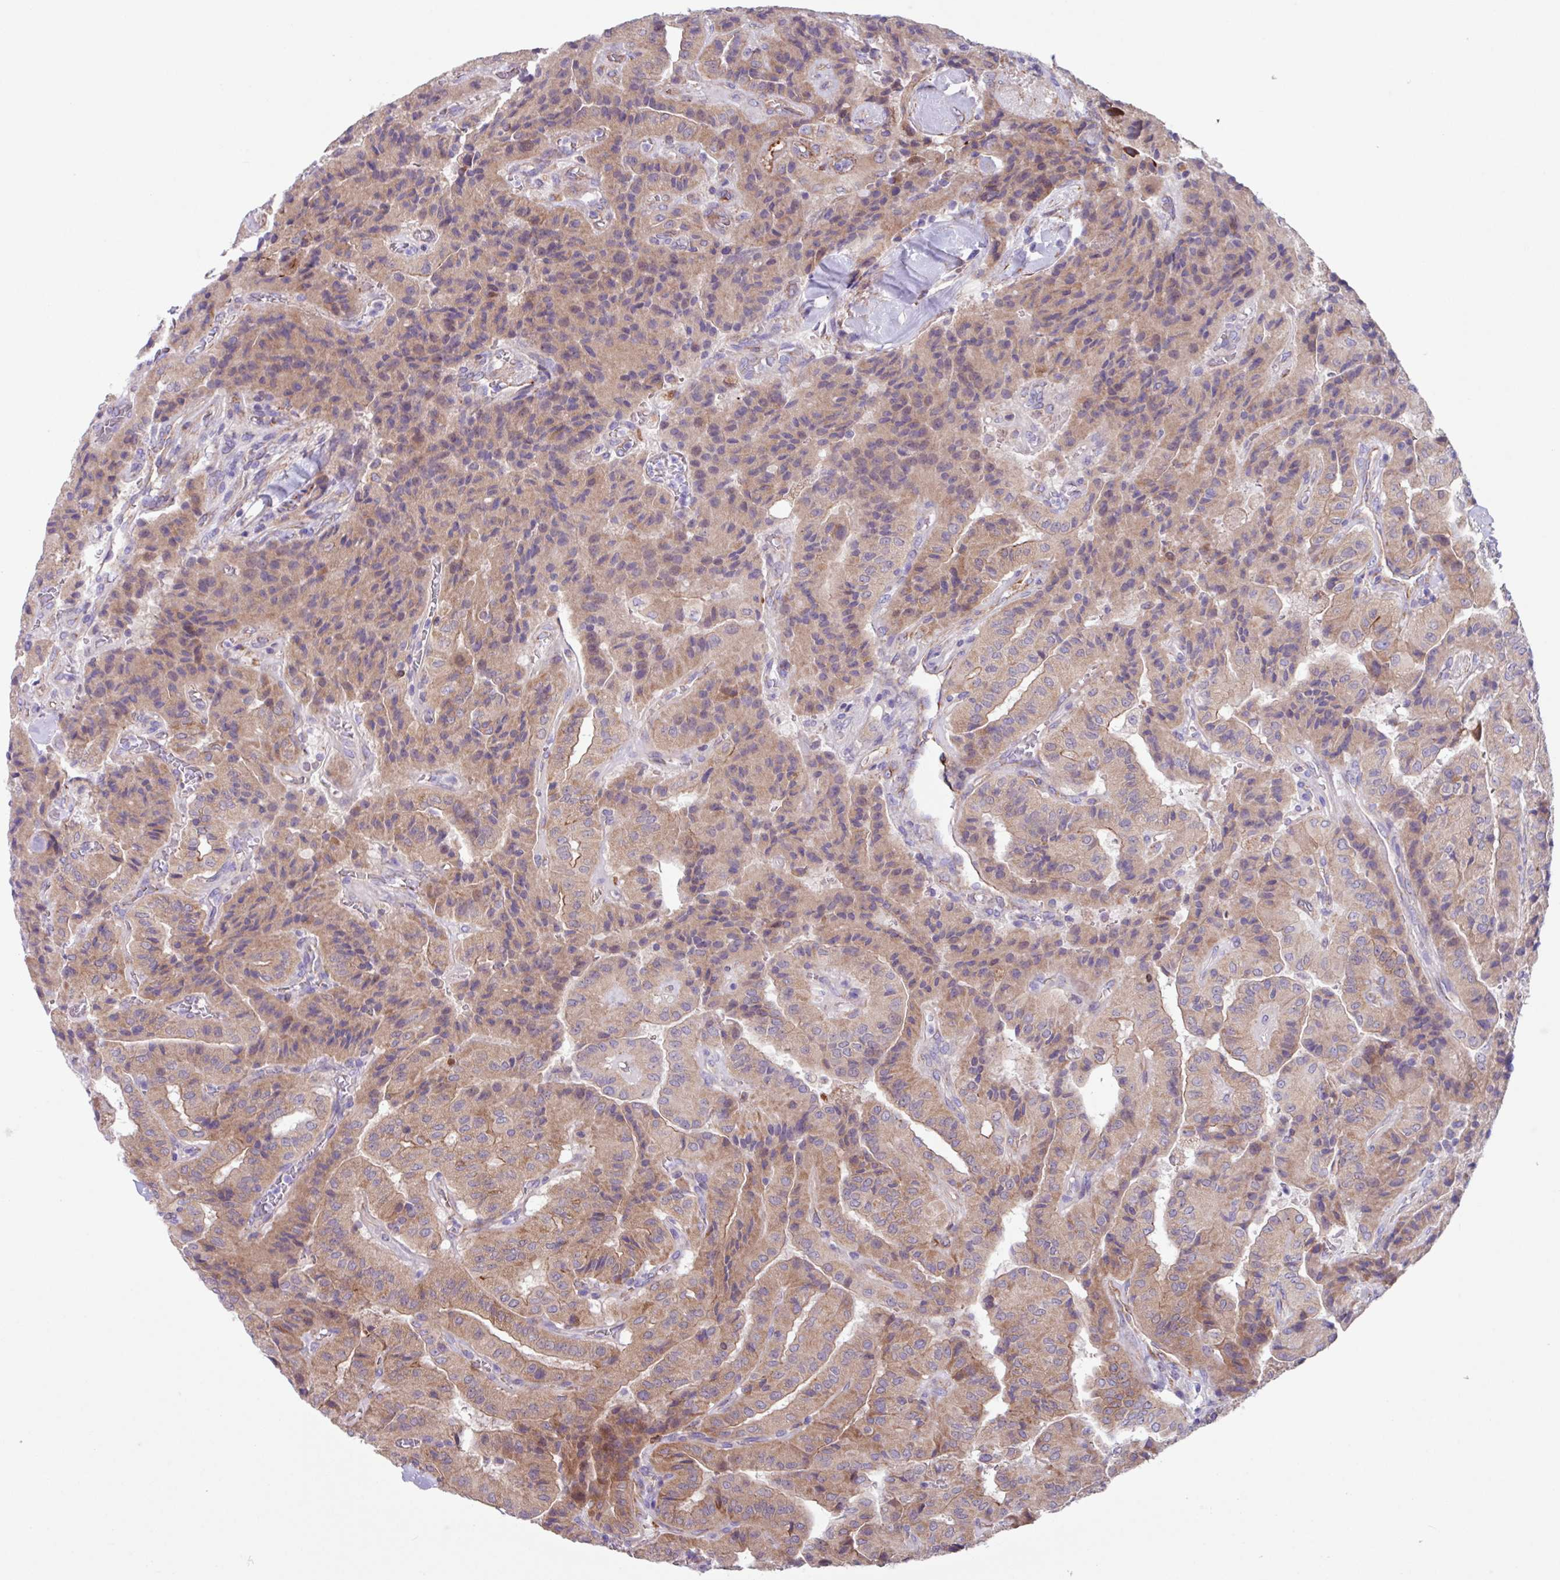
{"staining": {"intensity": "moderate", "quantity": ">75%", "location": "cytoplasmic/membranous"}, "tissue": "thyroid cancer", "cell_type": "Tumor cells", "image_type": "cancer", "snomed": [{"axis": "morphology", "description": "Normal tissue, NOS"}, {"axis": "morphology", "description": "Papillary adenocarcinoma, NOS"}, {"axis": "topography", "description": "Thyroid gland"}], "caption": "Protein positivity by IHC displays moderate cytoplasmic/membranous staining in approximately >75% of tumor cells in thyroid papillary adenocarcinoma. The staining was performed using DAB (3,3'-diaminobenzidine), with brown indicating positive protein expression. Nuclei are stained blue with hematoxylin.", "gene": "OTULIN", "patient": {"sex": "female", "age": 59}}